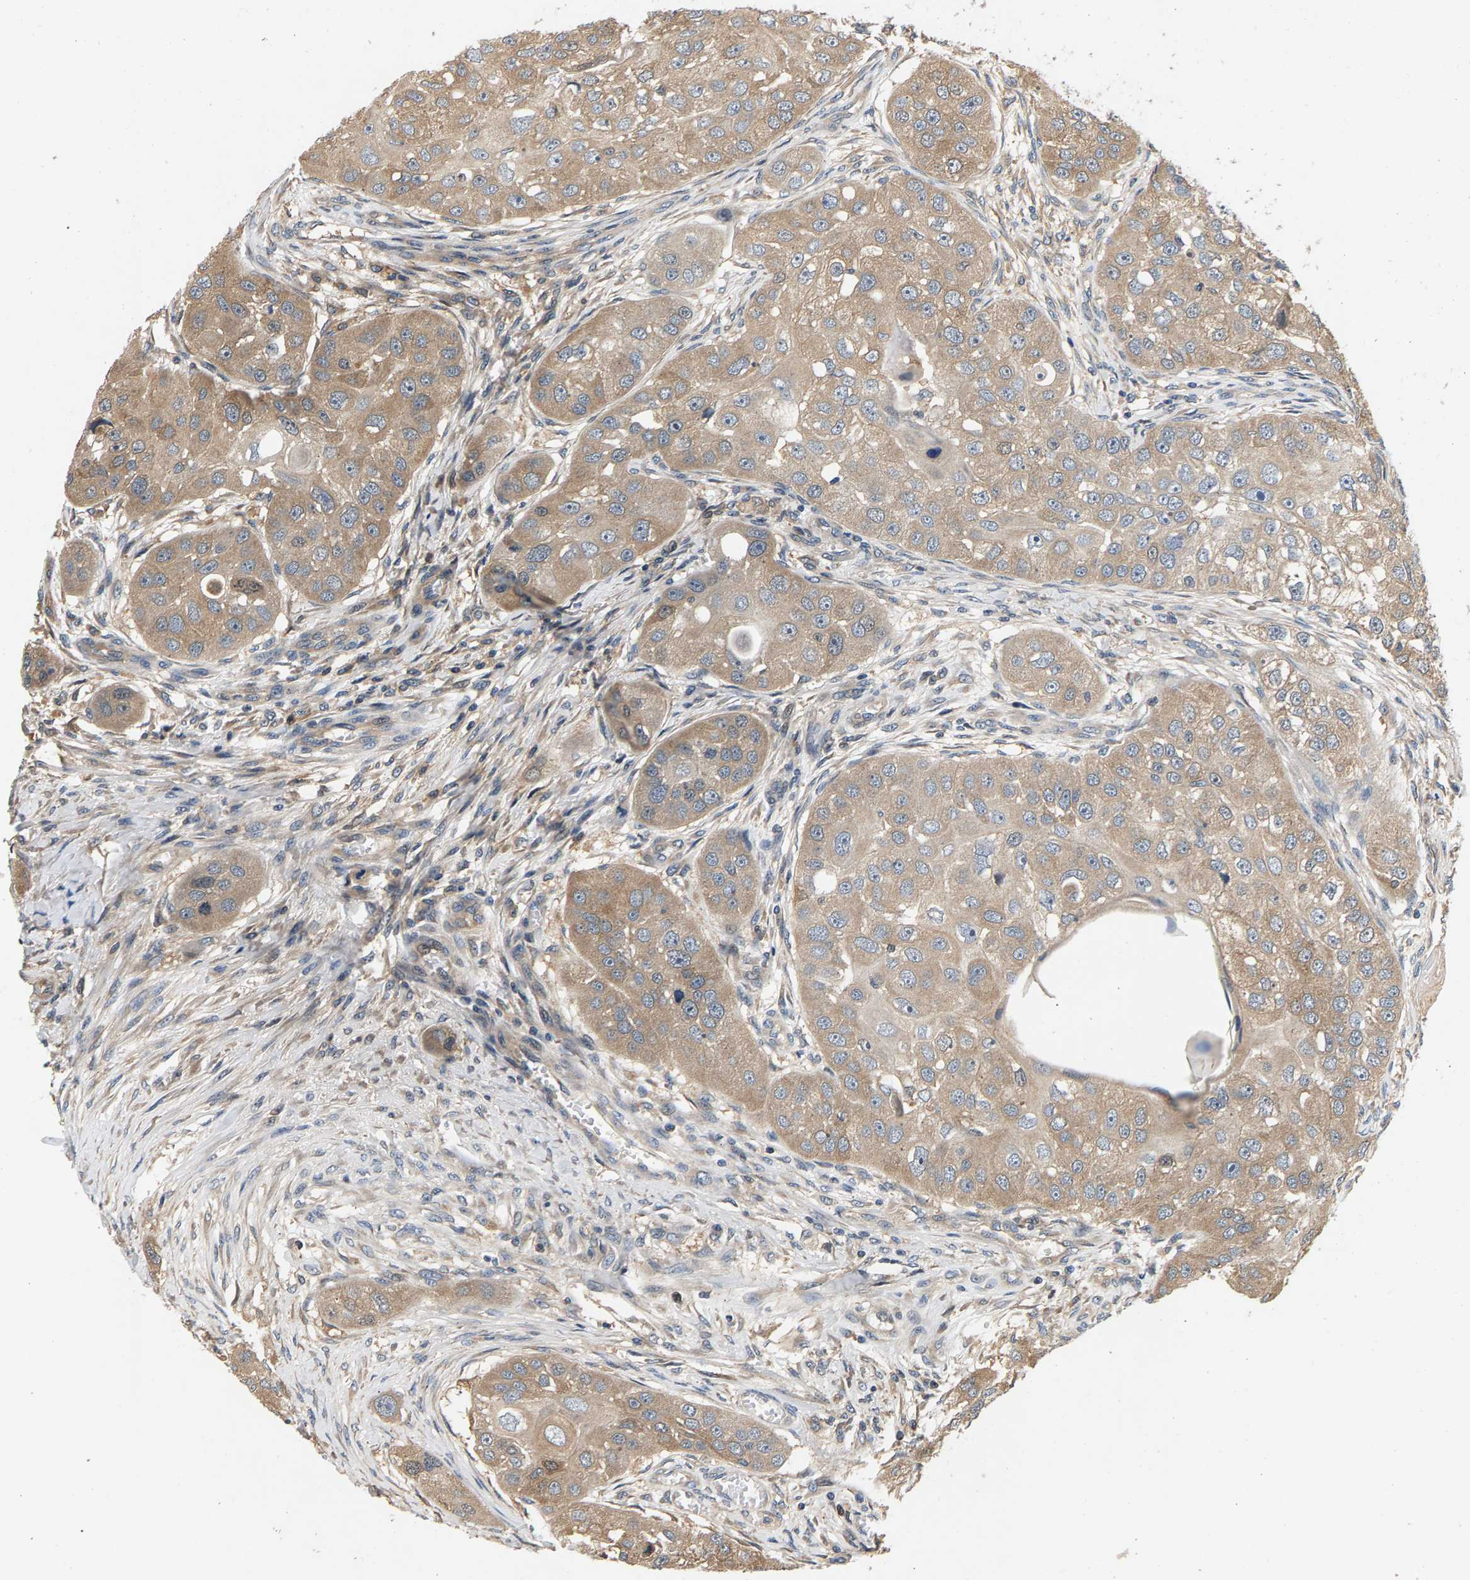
{"staining": {"intensity": "weak", "quantity": ">75%", "location": "cytoplasmic/membranous"}, "tissue": "head and neck cancer", "cell_type": "Tumor cells", "image_type": "cancer", "snomed": [{"axis": "morphology", "description": "Normal tissue, NOS"}, {"axis": "morphology", "description": "Squamous cell carcinoma, NOS"}, {"axis": "topography", "description": "Skeletal muscle"}, {"axis": "topography", "description": "Head-Neck"}], "caption": "Protein expression analysis of human head and neck cancer (squamous cell carcinoma) reveals weak cytoplasmic/membranous positivity in about >75% of tumor cells.", "gene": "FAM78A", "patient": {"sex": "male", "age": 51}}